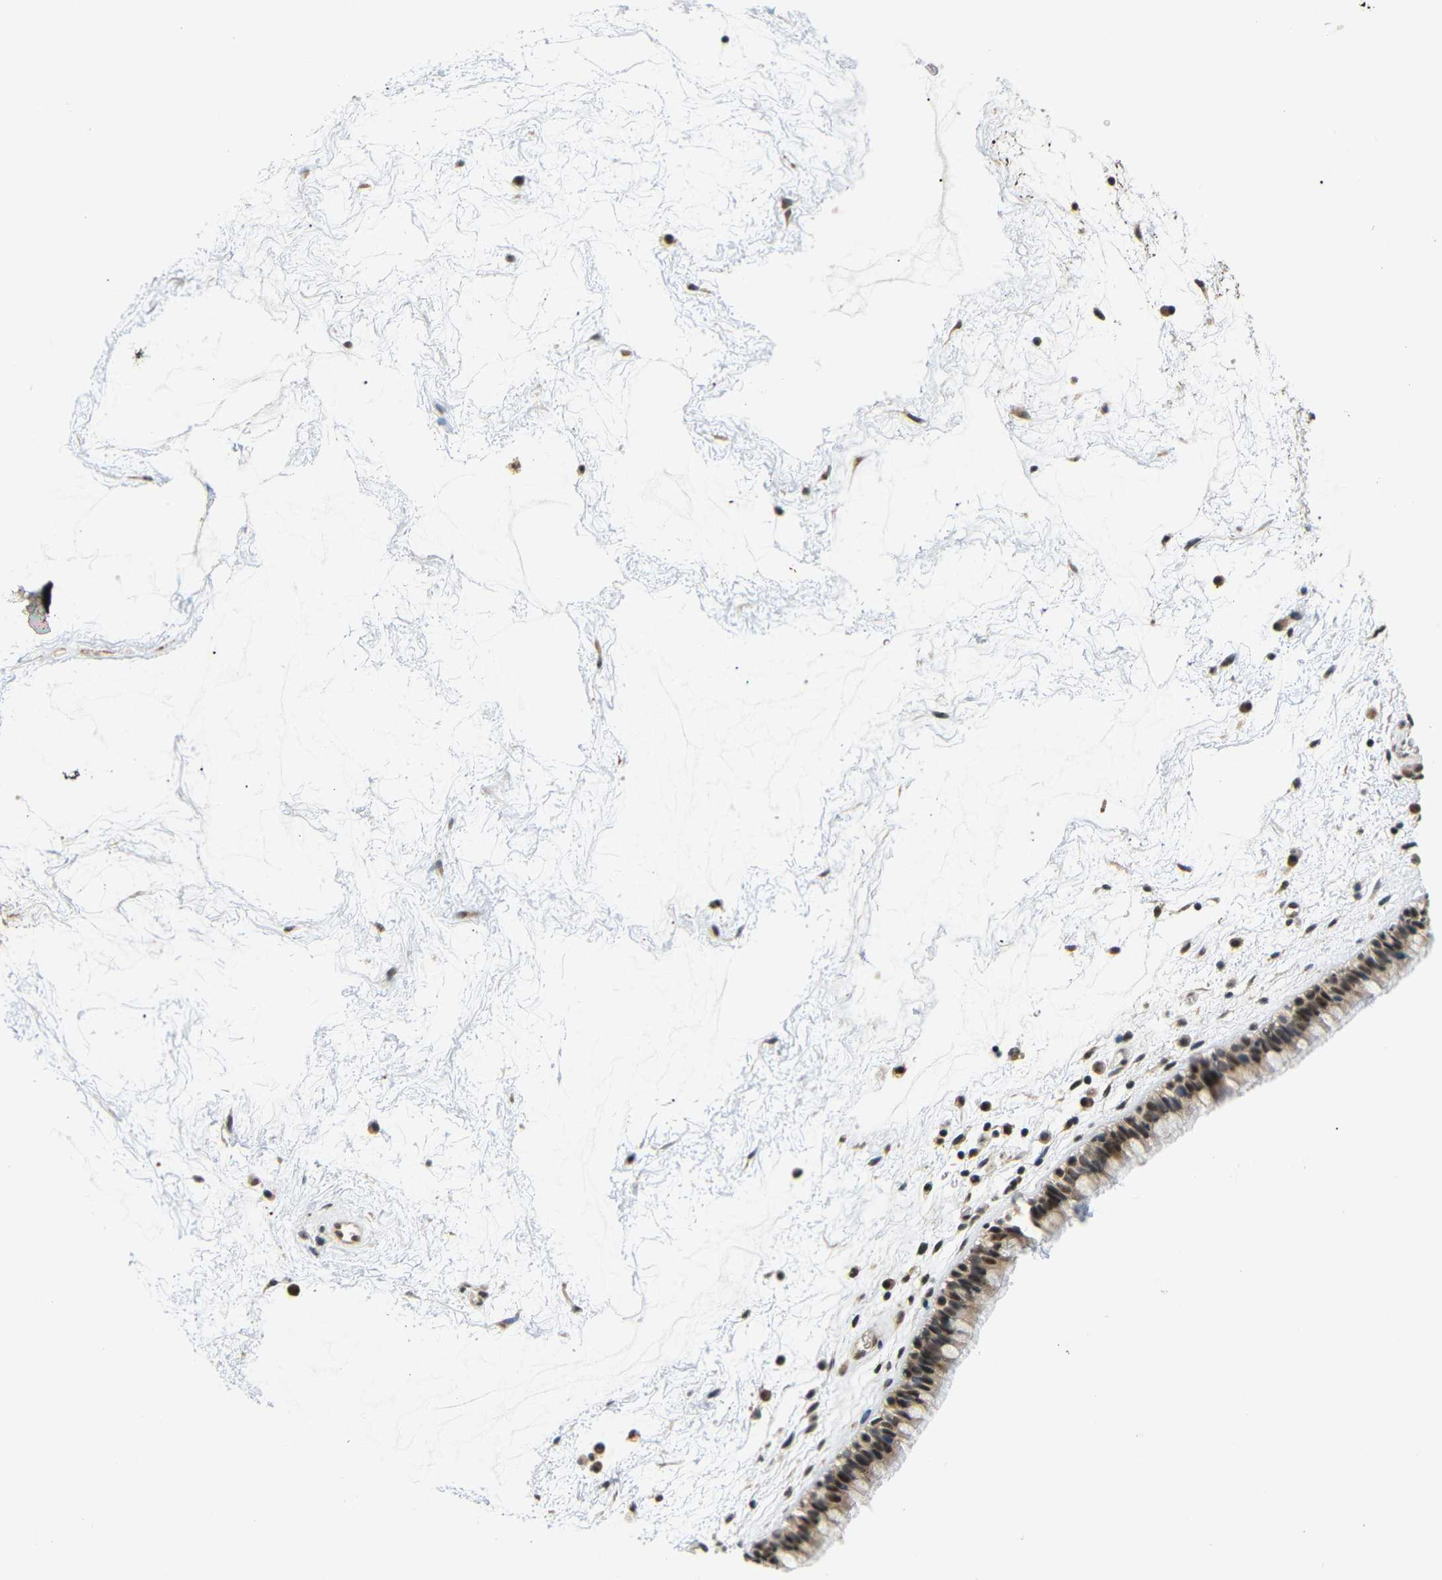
{"staining": {"intensity": "moderate", "quantity": ">75%", "location": "cytoplasmic/membranous,nuclear"}, "tissue": "nasopharynx", "cell_type": "Respiratory epithelial cells", "image_type": "normal", "snomed": [{"axis": "morphology", "description": "Normal tissue, NOS"}, {"axis": "morphology", "description": "Inflammation, NOS"}, {"axis": "topography", "description": "Nasopharynx"}], "caption": "Immunohistochemistry of normal nasopharynx shows medium levels of moderate cytoplasmic/membranous,nuclear expression in approximately >75% of respiratory epithelial cells. The staining was performed using DAB (3,3'-diaminobenzidine), with brown indicating positive protein expression. Nuclei are stained blue with hematoxylin.", "gene": "GJA5", "patient": {"sex": "male", "age": 48}}